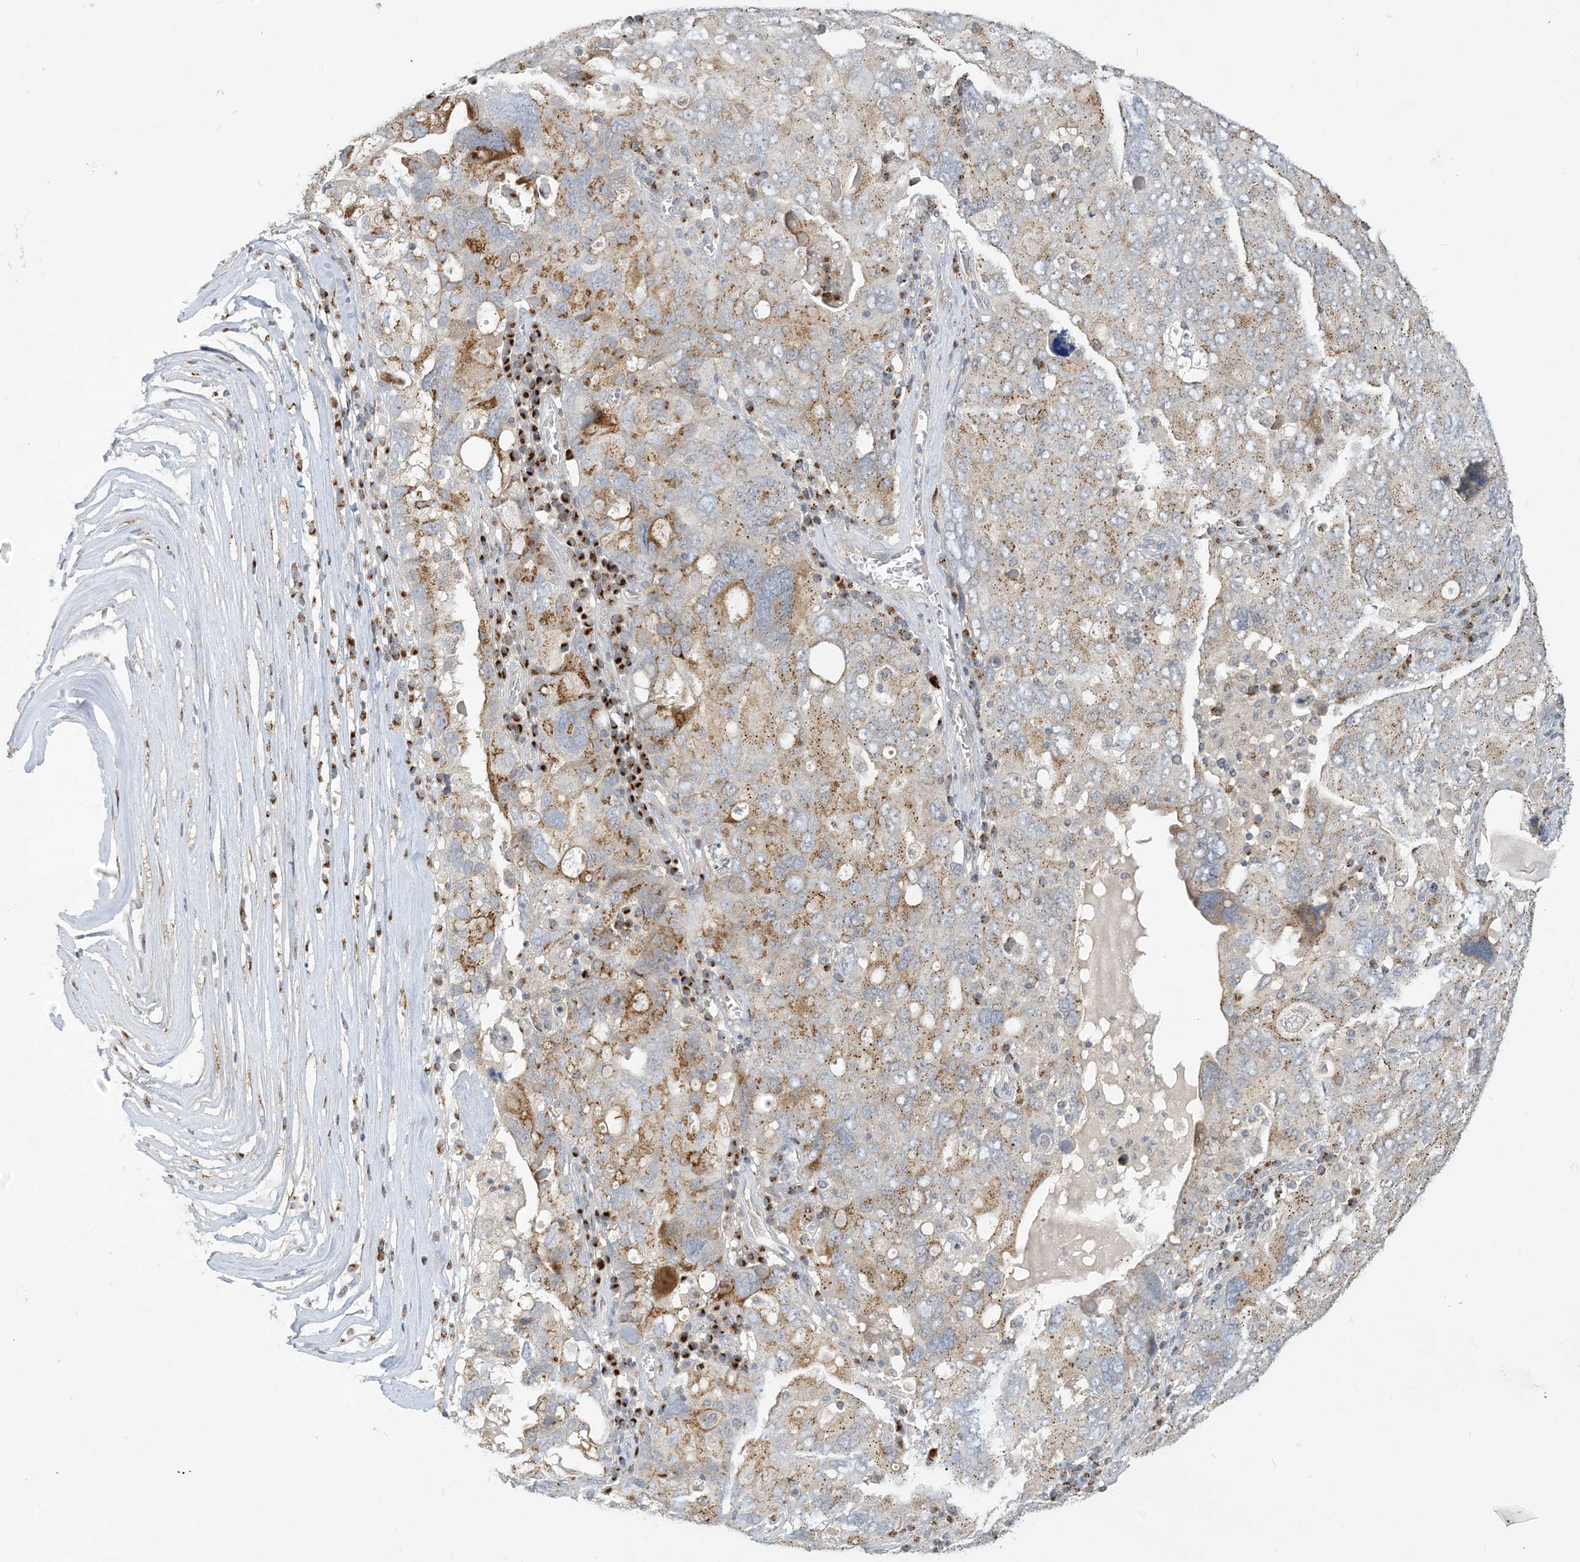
{"staining": {"intensity": "moderate", "quantity": ">75%", "location": "cytoplasmic/membranous"}, "tissue": "ovarian cancer", "cell_type": "Tumor cells", "image_type": "cancer", "snomed": [{"axis": "morphology", "description": "Carcinoma, endometroid"}, {"axis": "topography", "description": "Ovary"}], "caption": "This is a histology image of immunohistochemistry staining of endometroid carcinoma (ovarian), which shows moderate expression in the cytoplasmic/membranous of tumor cells.", "gene": "CCDC14", "patient": {"sex": "female", "age": 62}}